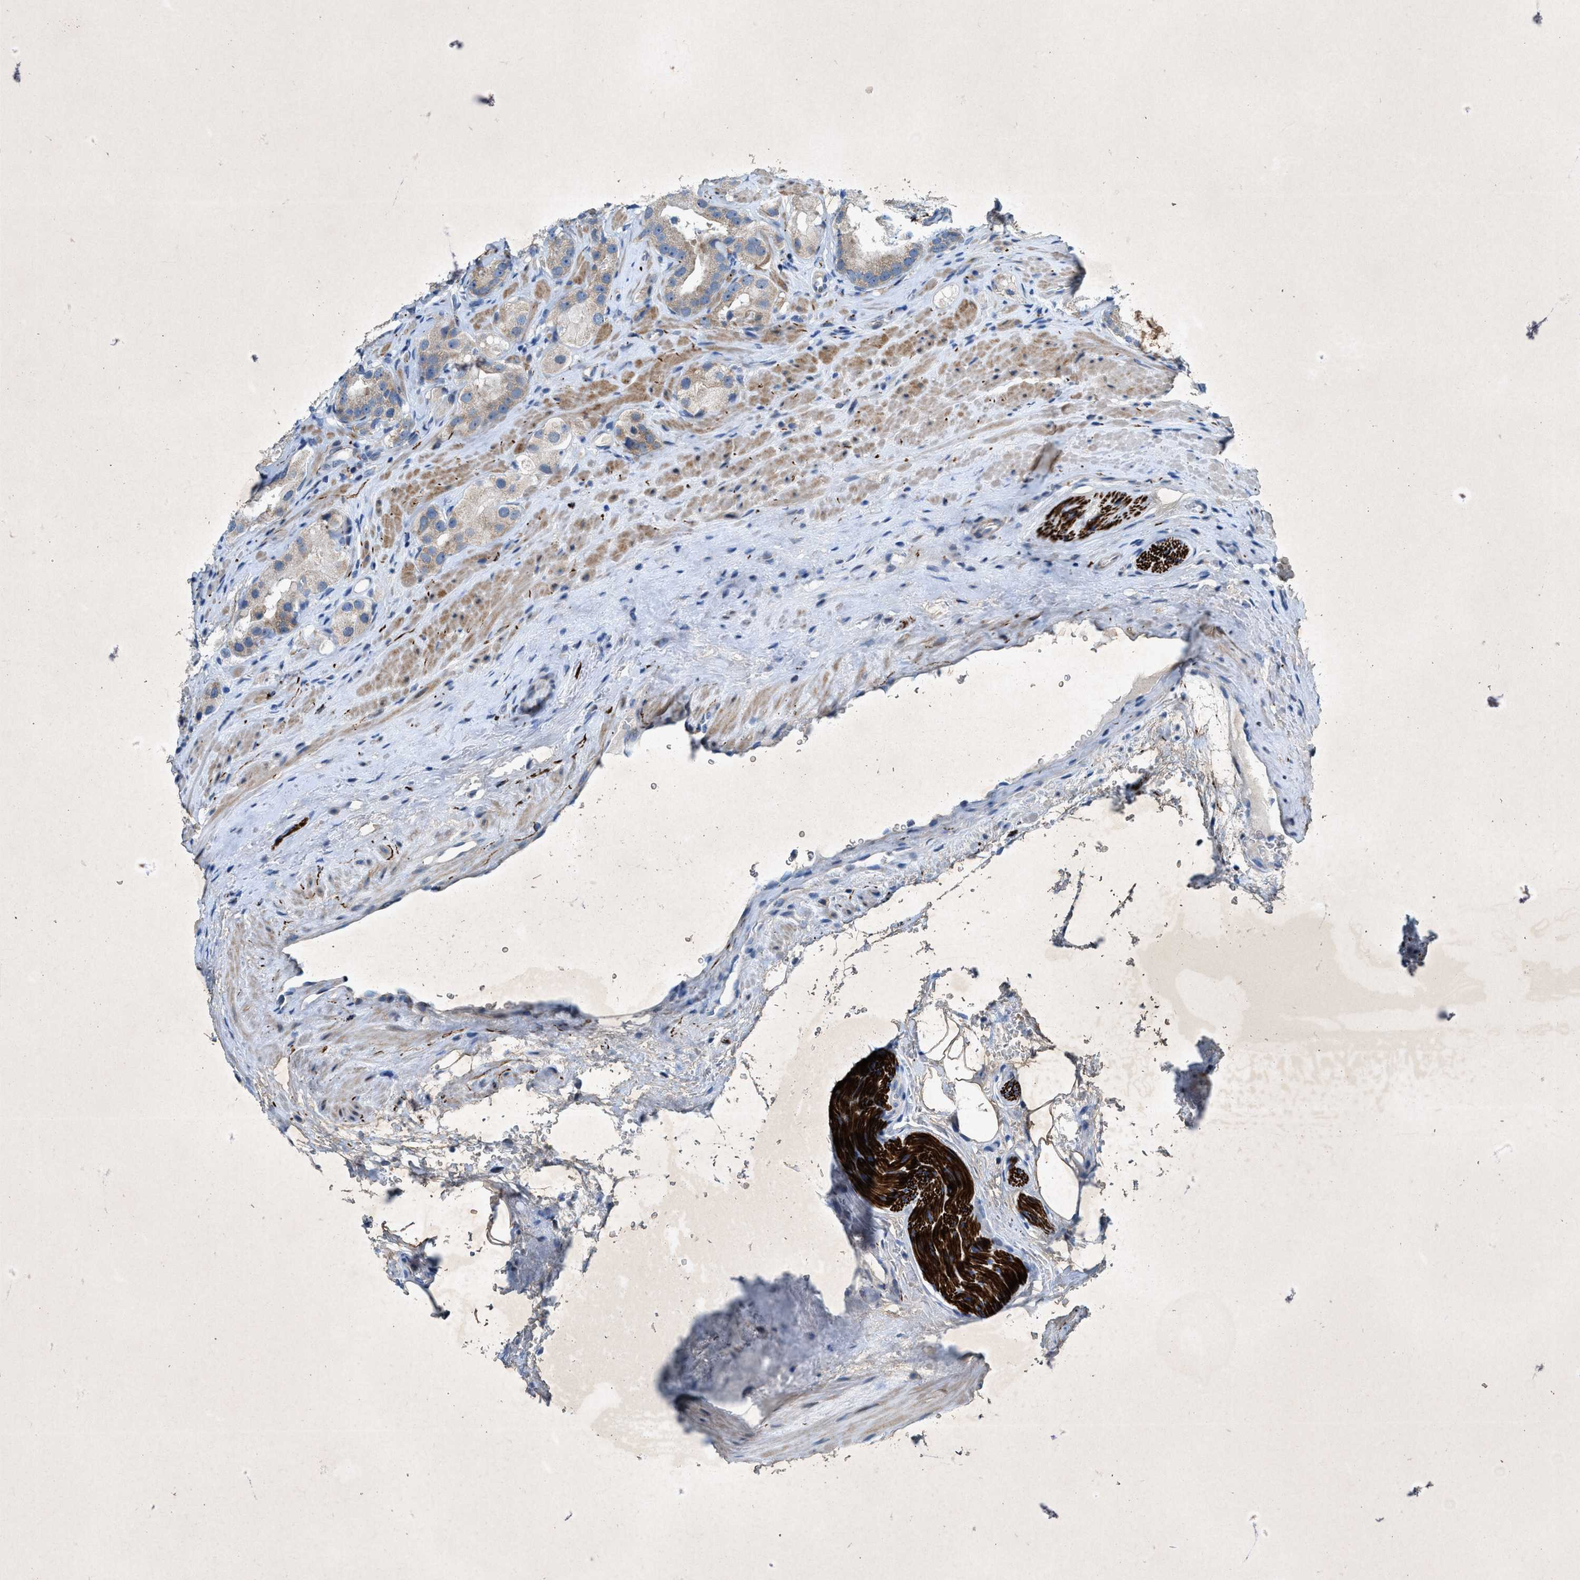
{"staining": {"intensity": "weak", "quantity": "<25%", "location": "cytoplasmic/membranous"}, "tissue": "prostate cancer", "cell_type": "Tumor cells", "image_type": "cancer", "snomed": [{"axis": "morphology", "description": "Adenocarcinoma, High grade"}, {"axis": "topography", "description": "Prostate"}], "caption": "Protein analysis of prostate cancer displays no significant staining in tumor cells.", "gene": "URGCP", "patient": {"sex": "male", "age": 63}}